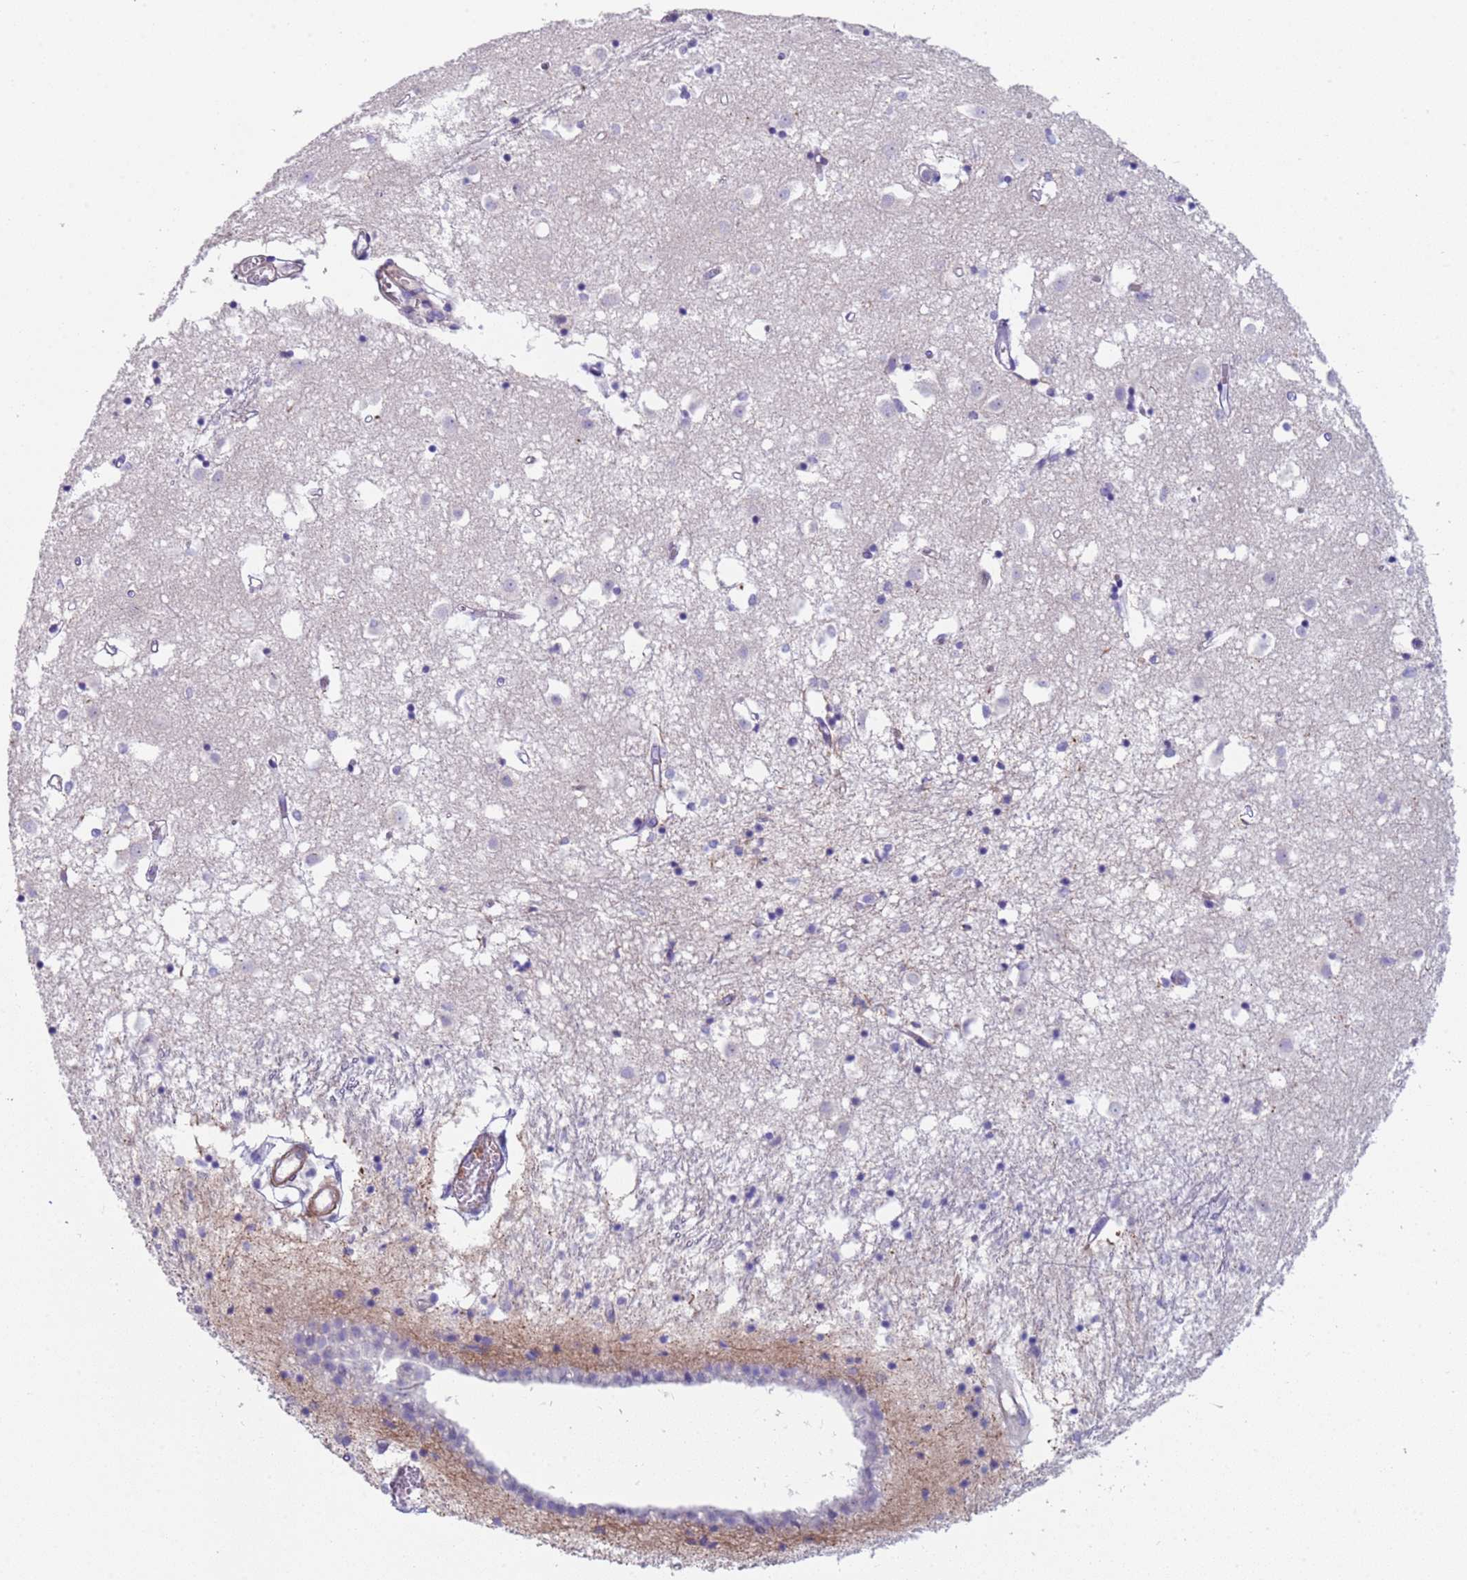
{"staining": {"intensity": "negative", "quantity": "none", "location": "none"}, "tissue": "caudate", "cell_type": "Glial cells", "image_type": "normal", "snomed": [{"axis": "morphology", "description": "Normal tissue, NOS"}, {"axis": "topography", "description": "Lateral ventricle wall"}], "caption": "IHC of benign human caudate demonstrates no expression in glial cells.", "gene": "KBTBD3", "patient": {"sex": "male", "age": 70}}